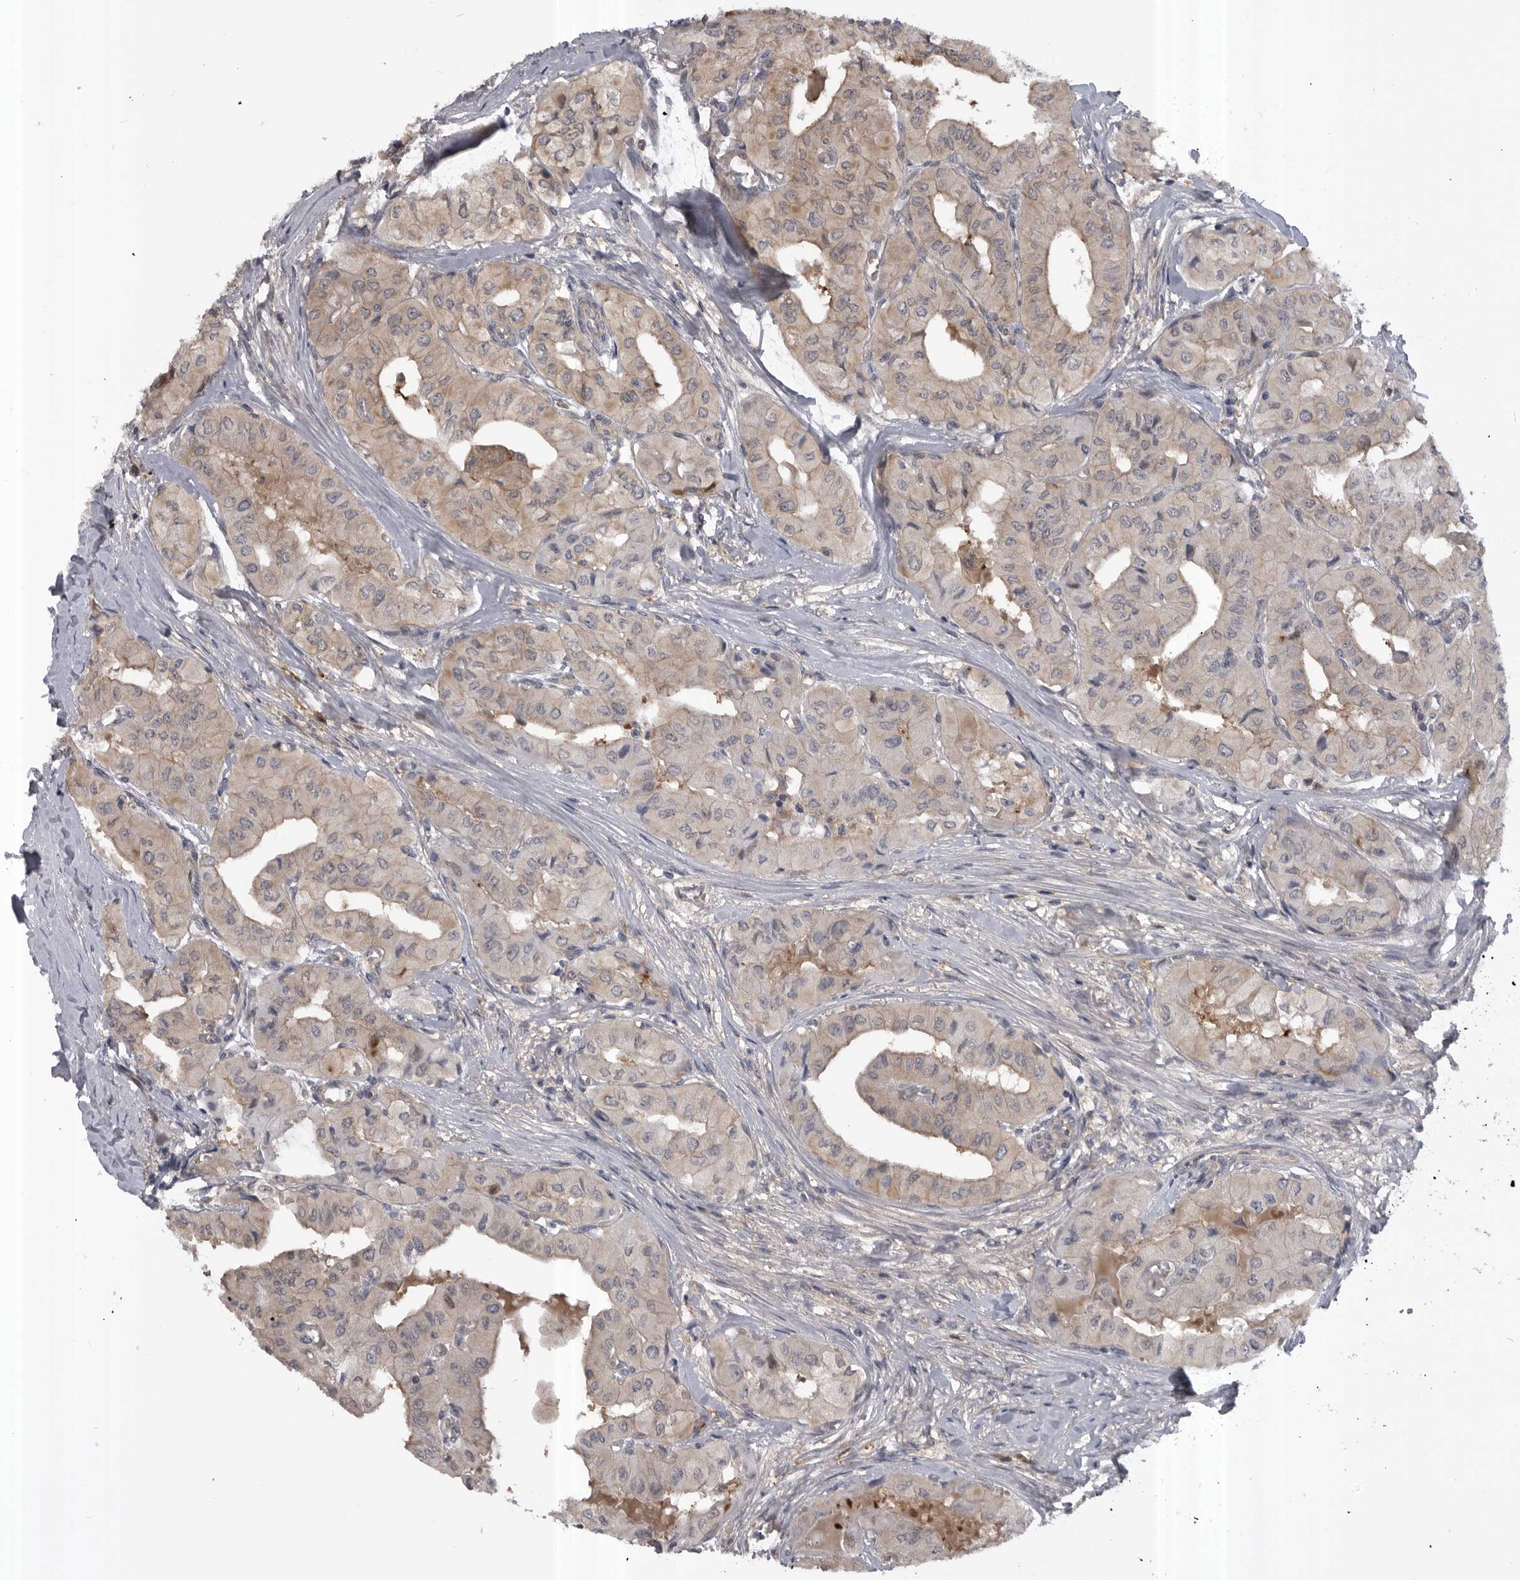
{"staining": {"intensity": "weak", "quantity": "25%-75%", "location": "cytoplasmic/membranous"}, "tissue": "thyroid cancer", "cell_type": "Tumor cells", "image_type": "cancer", "snomed": [{"axis": "morphology", "description": "Papillary adenocarcinoma, NOS"}, {"axis": "topography", "description": "Thyroid gland"}], "caption": "Protein expression by immunohistochemistry demonstrates weak cytoplasmic/membranous expression in about 25%-75% of tumor cells in thyroid cancer (papillary adenocarcinoma).", "gene": "RAB3GAP2", "patient": {"sex": "female", "age": 59}}